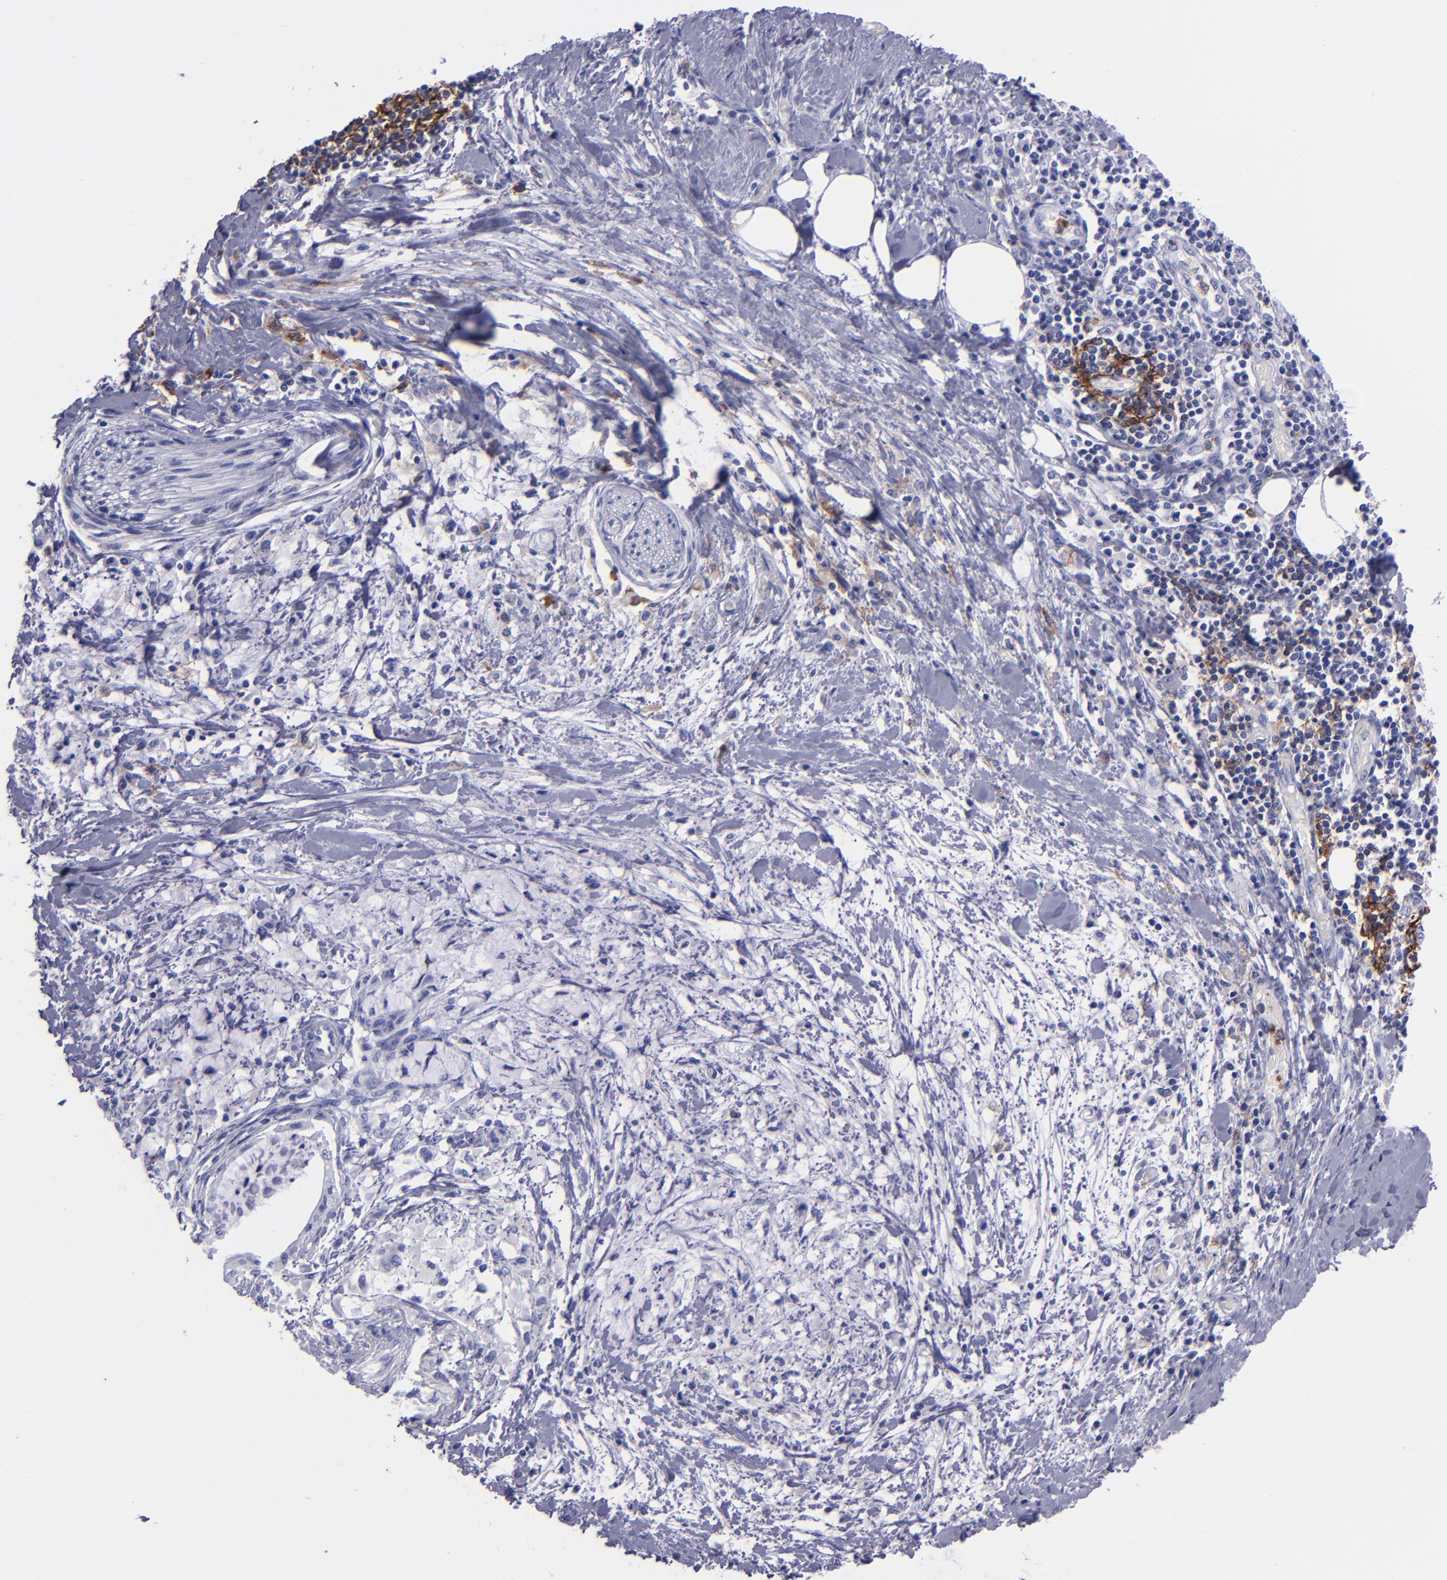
{"staining": {"intensity": "negative", "quantity": "none", "location": "none"}, "tissue": "pancreatic cancer", "cell_type": "Tumor cells", "image_type": "cancer", "snomed": [{"axis": "morphology", "description": "Adenocarcinoma, NOS"}, {"axis": "topography", "description": "Pancreas"}], "caption": "A micrograph of adenocarcinoma (pancreatic) stained for a protein reveals no brown staining in tumor cells. The staining is performed using DAB (3,3'-diaminobenzidine) brown chromogen with nuclei counter-stained in using hematoxylin.", "gene": "CR1", "patient": {"sex": "female", "age": 64}}